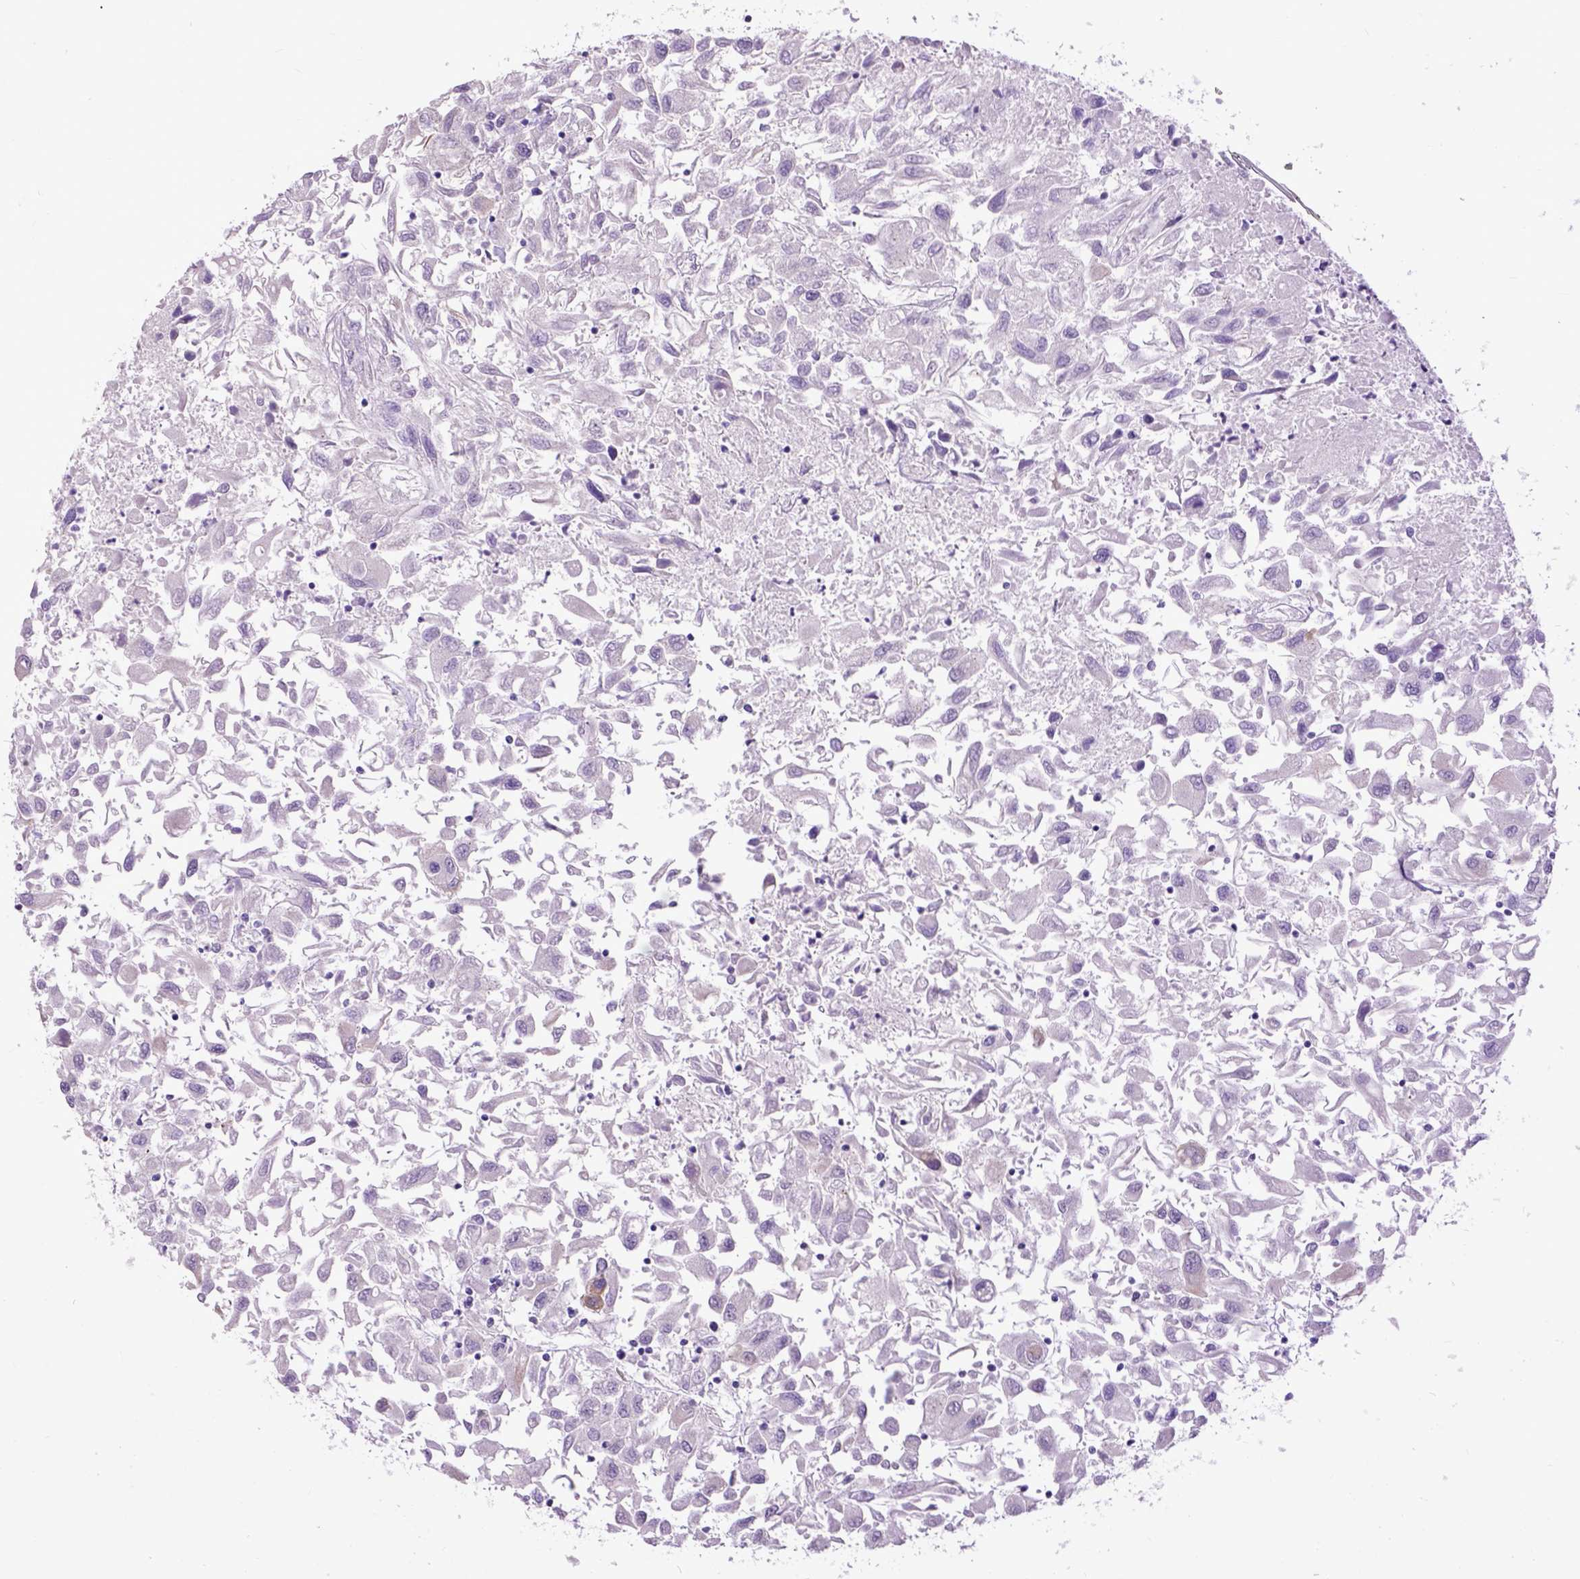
{"staining": {"intensity": "negative", "quantity": "none", "location": "none"}, "tissue": "renal cancer", "cell_type": "Tumor cells", "image_type": "cancer", "snomed": [{"axis": "morphology", "description": "Adenocarcinoma, NOS"}, {"axis": "topography", "description": "Kidney"}], "caption": "Renal adenocarcinoma was stained to show a protein in brown. There is no significant staining in tumor cells.", "gene": "RAB25", "patient": {"sex": "female", "age": 76}}